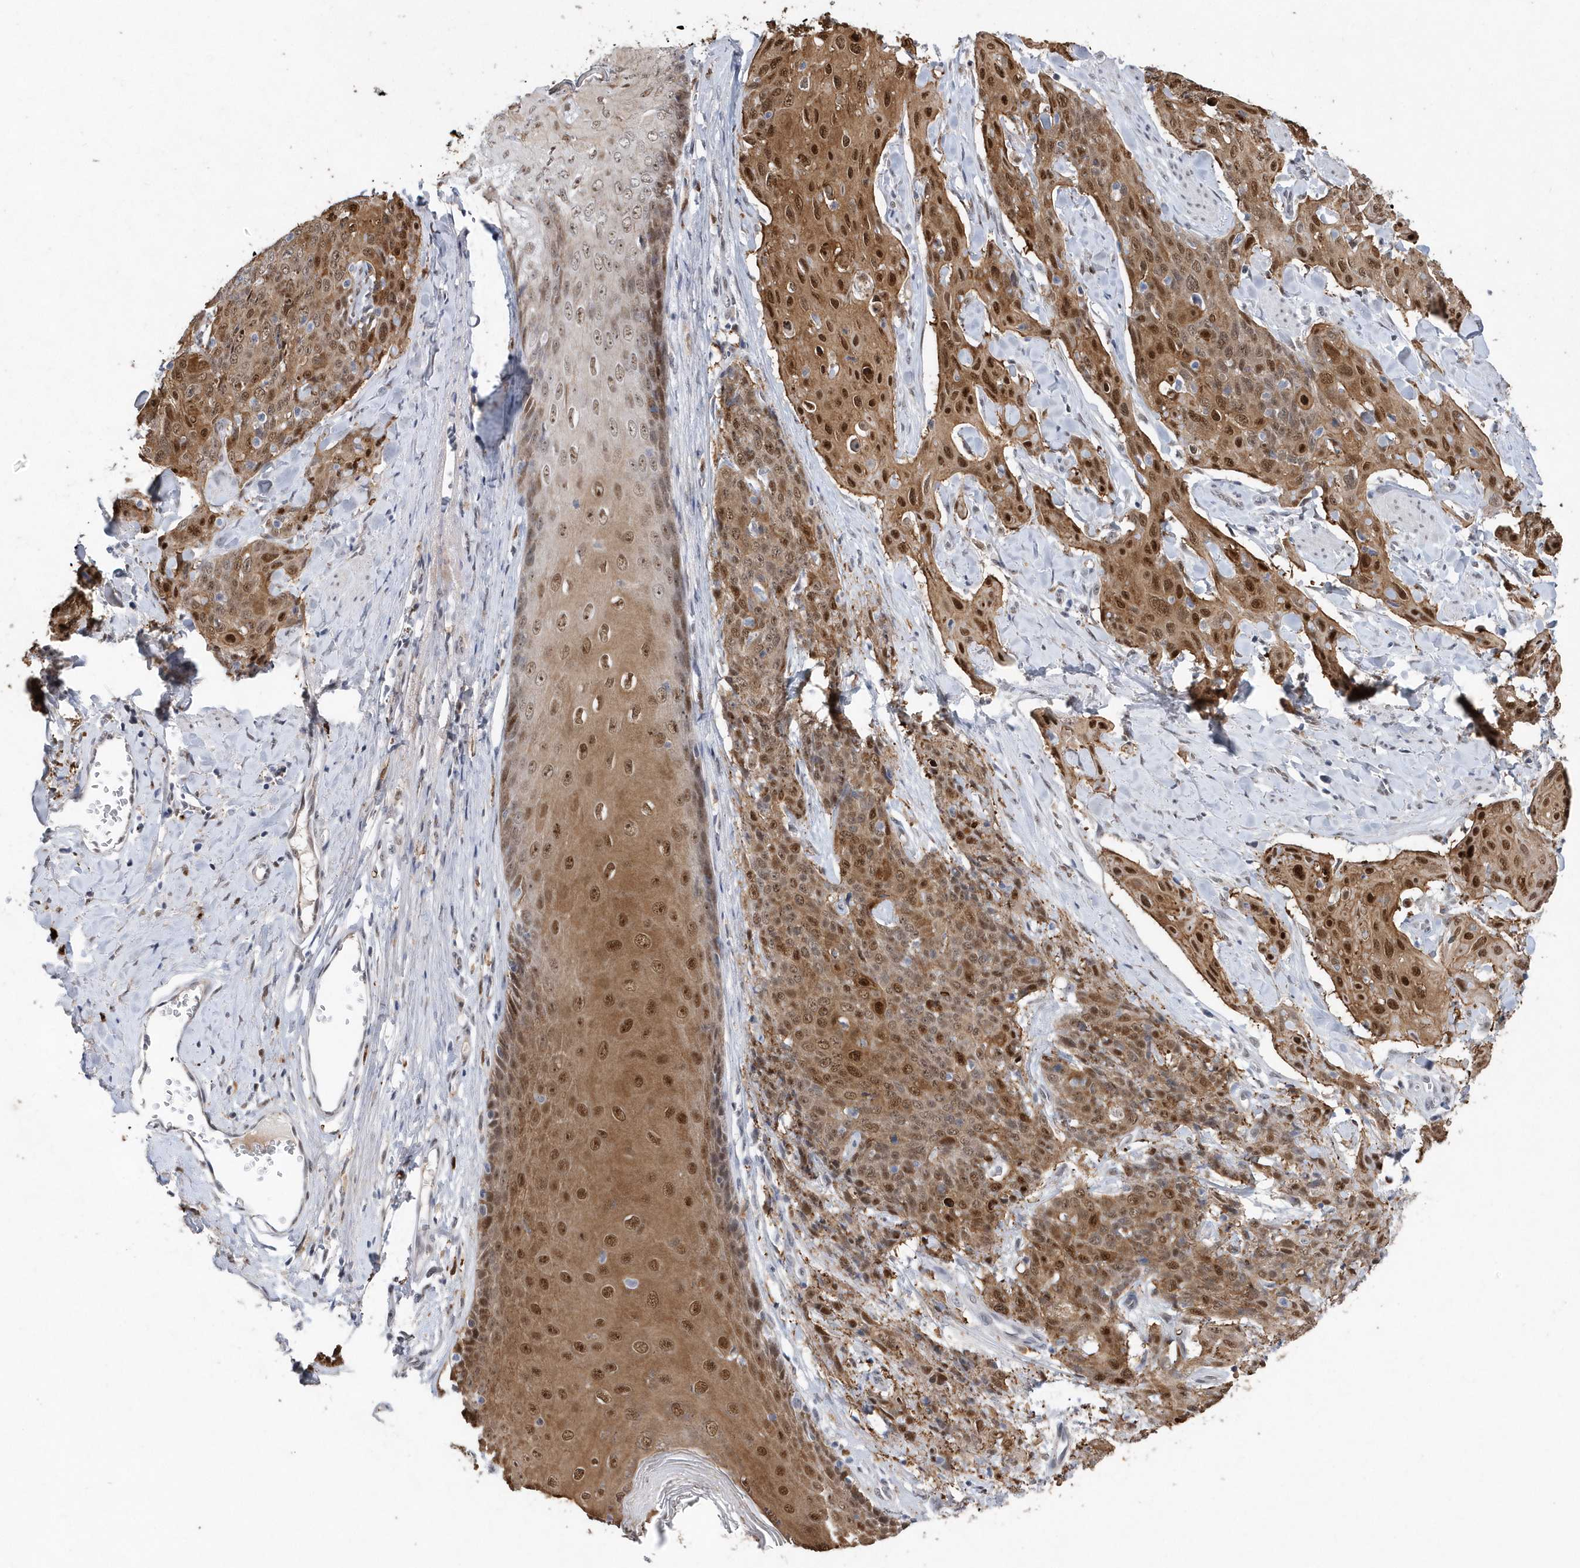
{"staining": {"intensity": "moderate", "quantity": ">75%", "location": "cytoplasmic/membranous,nuclear"}, "tissue": "skin cancer", "cell_type": "Tumor cells", "image_type": "cancer", "snomed": [{"axis": "morphology", "description": "Squamous cell carcinoma, NOS"}, {"axis": "topography", "description": "Skin"}, {"axis": "topography", "description": "Vulva"}], "caption": "Moderate cytoplasmic/membranous and nuclear positivity for a protein is seen in about >75% of tumor cells of squamous cell carcinoma (skin) using IHC.", "gene": "RPP30", "patient": {"sex": "female", "age": 85}}